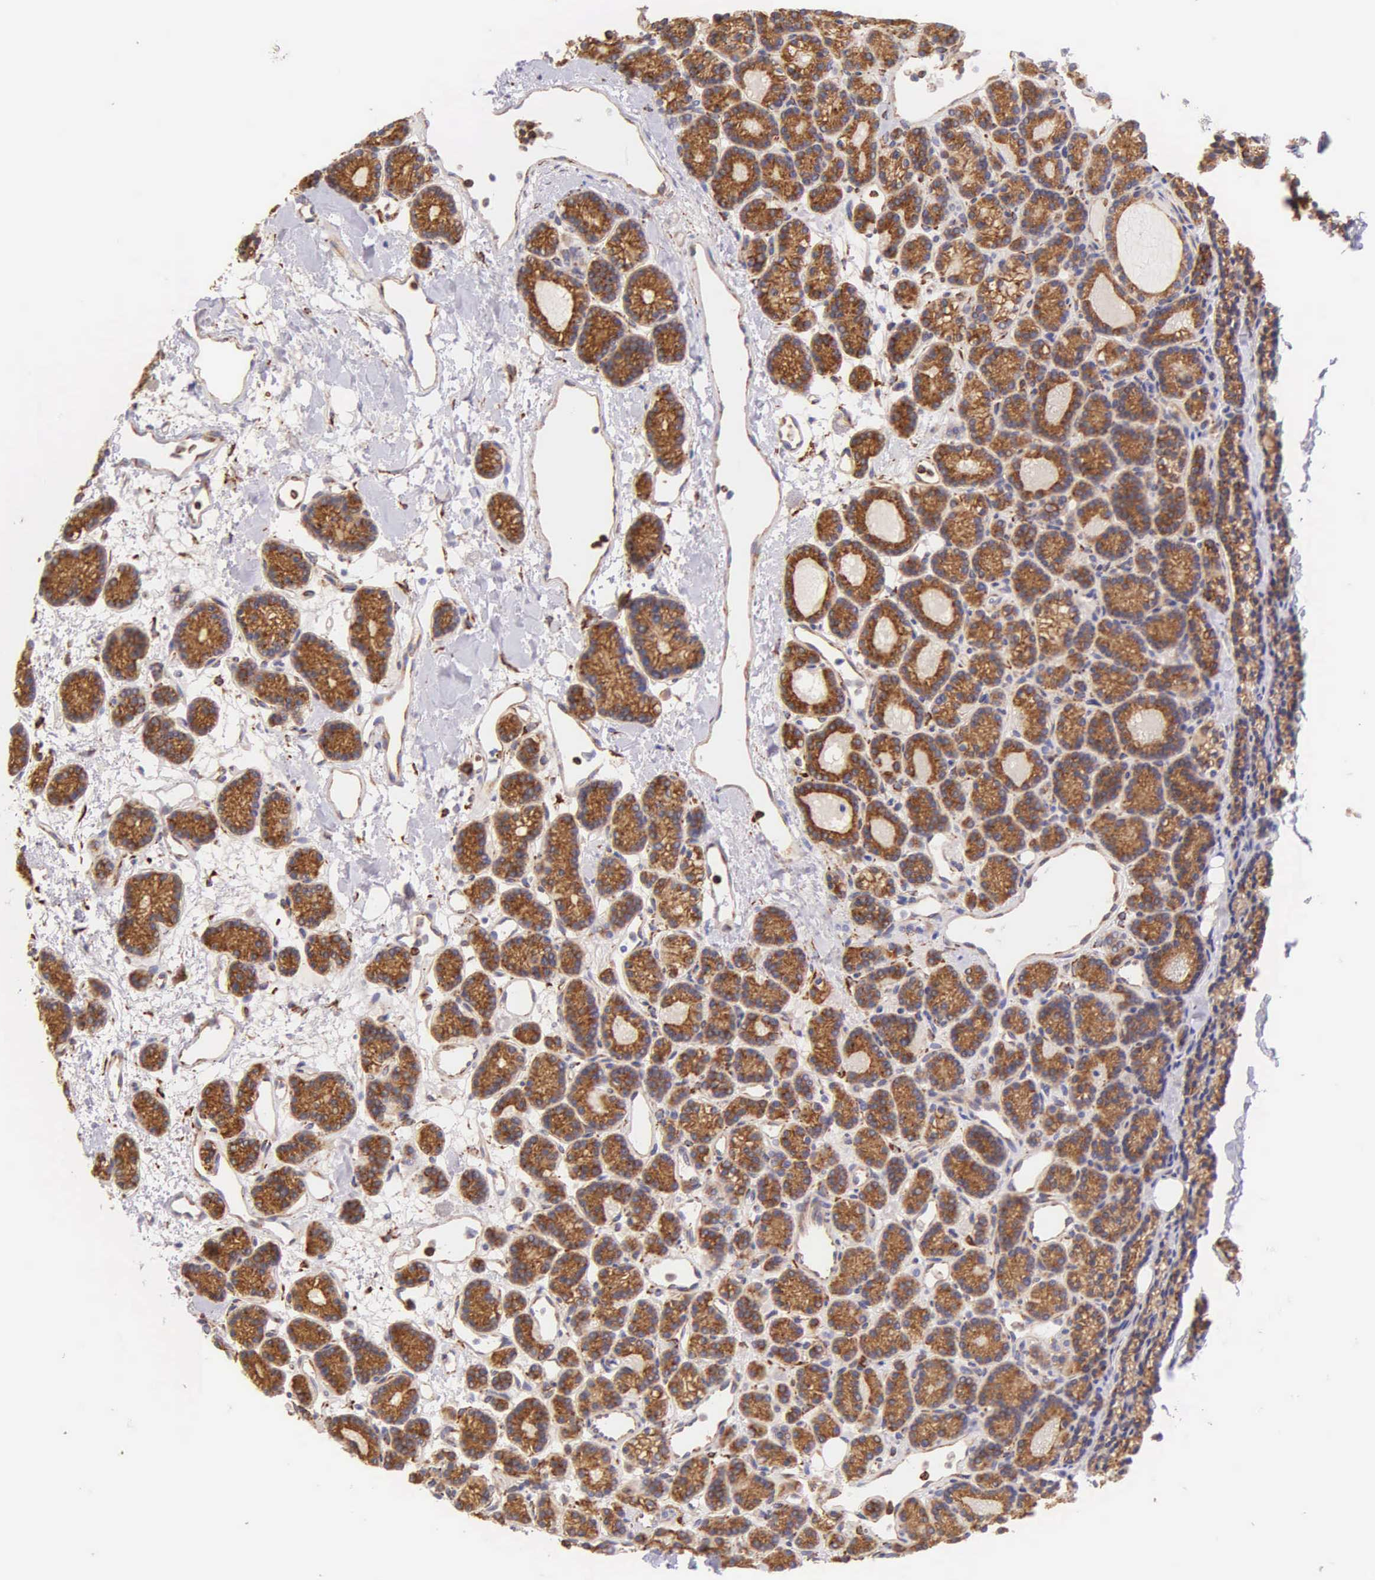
{"staining": {"intensity": "moderate", "quantity": "25%-75%", "location": "cytoplasmic/membranous"}, "tissue": "parathyroid gland", "cell_type": "Glandular cells", "image_type": "normal", "snomed": [{"axis": "morphology", "description": "Normal tissue, NOS"}, {"axis": "topography", "description": "Parathyroid gland"}], "caption": "Glandular cells display medium levels of moderate cytoplasmic/membranous staining in about 25%-75% of cells in unremarkable human parathyroid gland.", "gene": "CKAP4", "patient": {"sex": "male", "age": 85}}